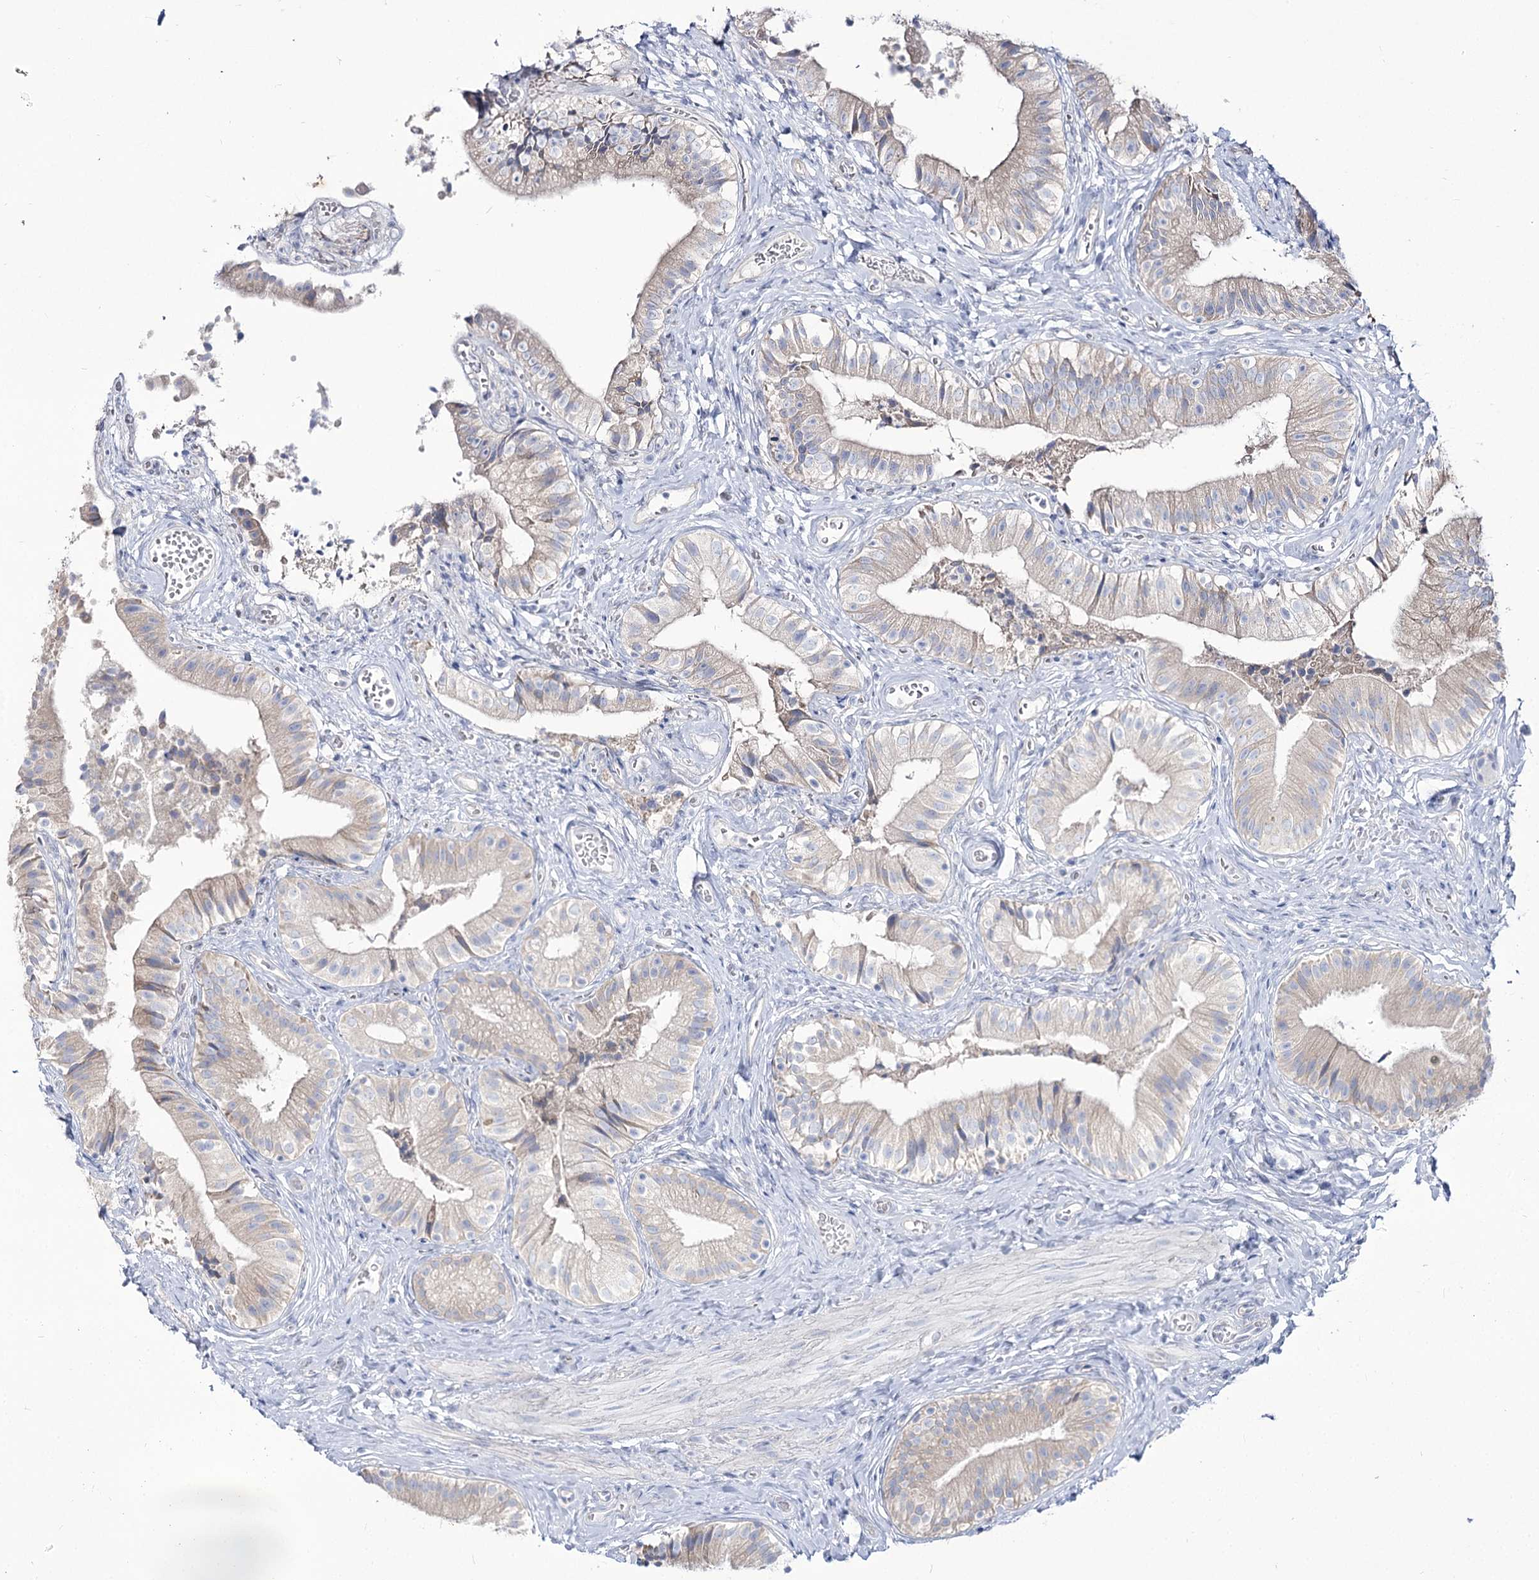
{"staining": {"intensity": "weak", "quantity": "<25%", "location": "cytoplasmic/membranous"}, "tissue": "gallbladder", "cell_type": "Glandular cells", "image_type": "normal", "snomed": [{"axis": "morphology", "description": "Normal tissue, NOS"}, {"axis": "topography", "description": "Gallbladder"}], "caption": "DAB immunohistochemical staining of unremarkable human gallbladder shows no significant staining in glandular cells.", "gene": "SUOX", "patient": {"sex": "female", "age": 47}}